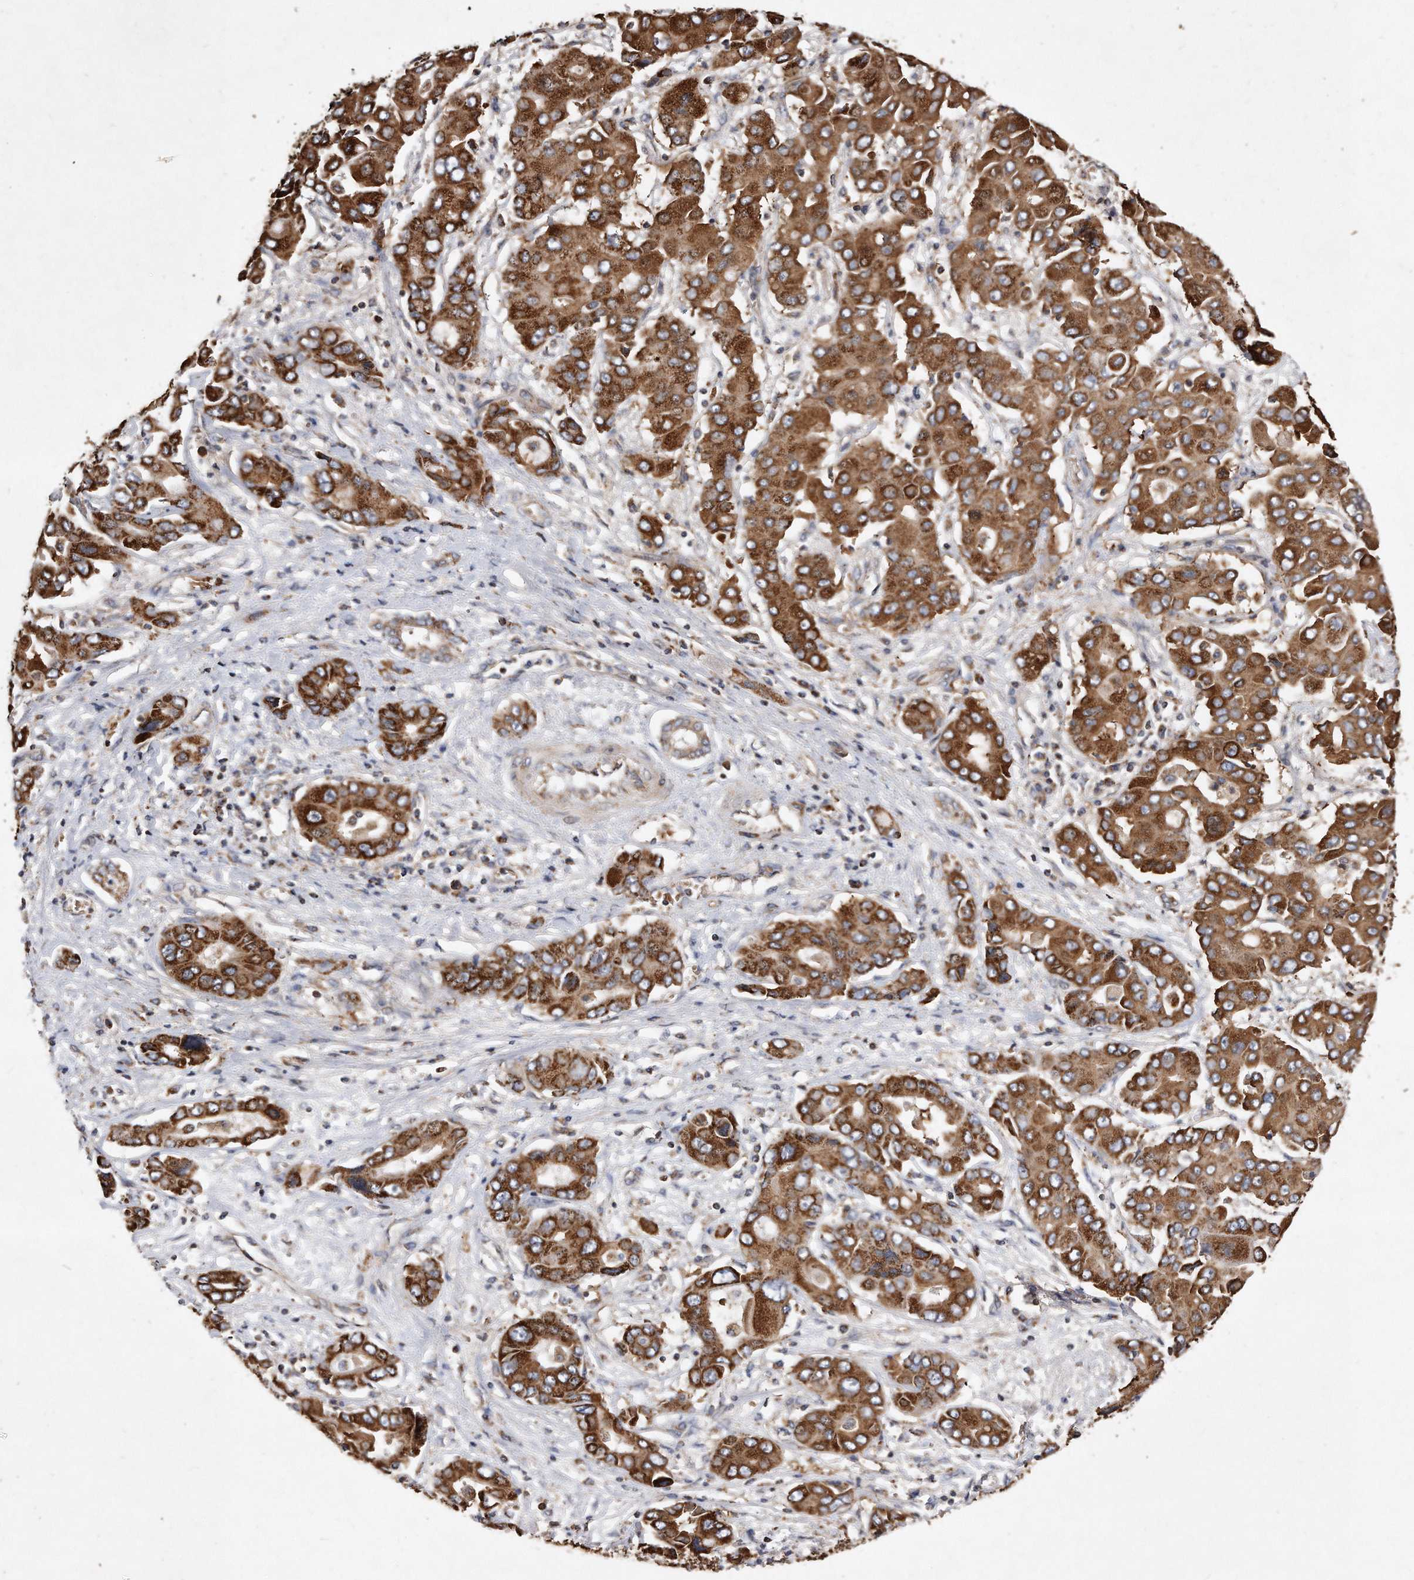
{"staining": {"intensity": "strong", "quantity": ">75%", "location": "cytoplasmic/membranous"}, "tissue": "liver cancer", "cell_type": "Tumor cells", "image_type": "cancer", "snomed": [{"axis": "morphology", "description": "Cholangiocarcinoma"}, {"axis": "topography", "description": "Liver"}], "caption": "Liver cancer (cholangiocarcinoma) stained for a protein exhibits strong cytoplasmic/membranous positivity in tumor cells.", "gene": "PPP5C", "patient": {"sex": "male", "age": 67}}